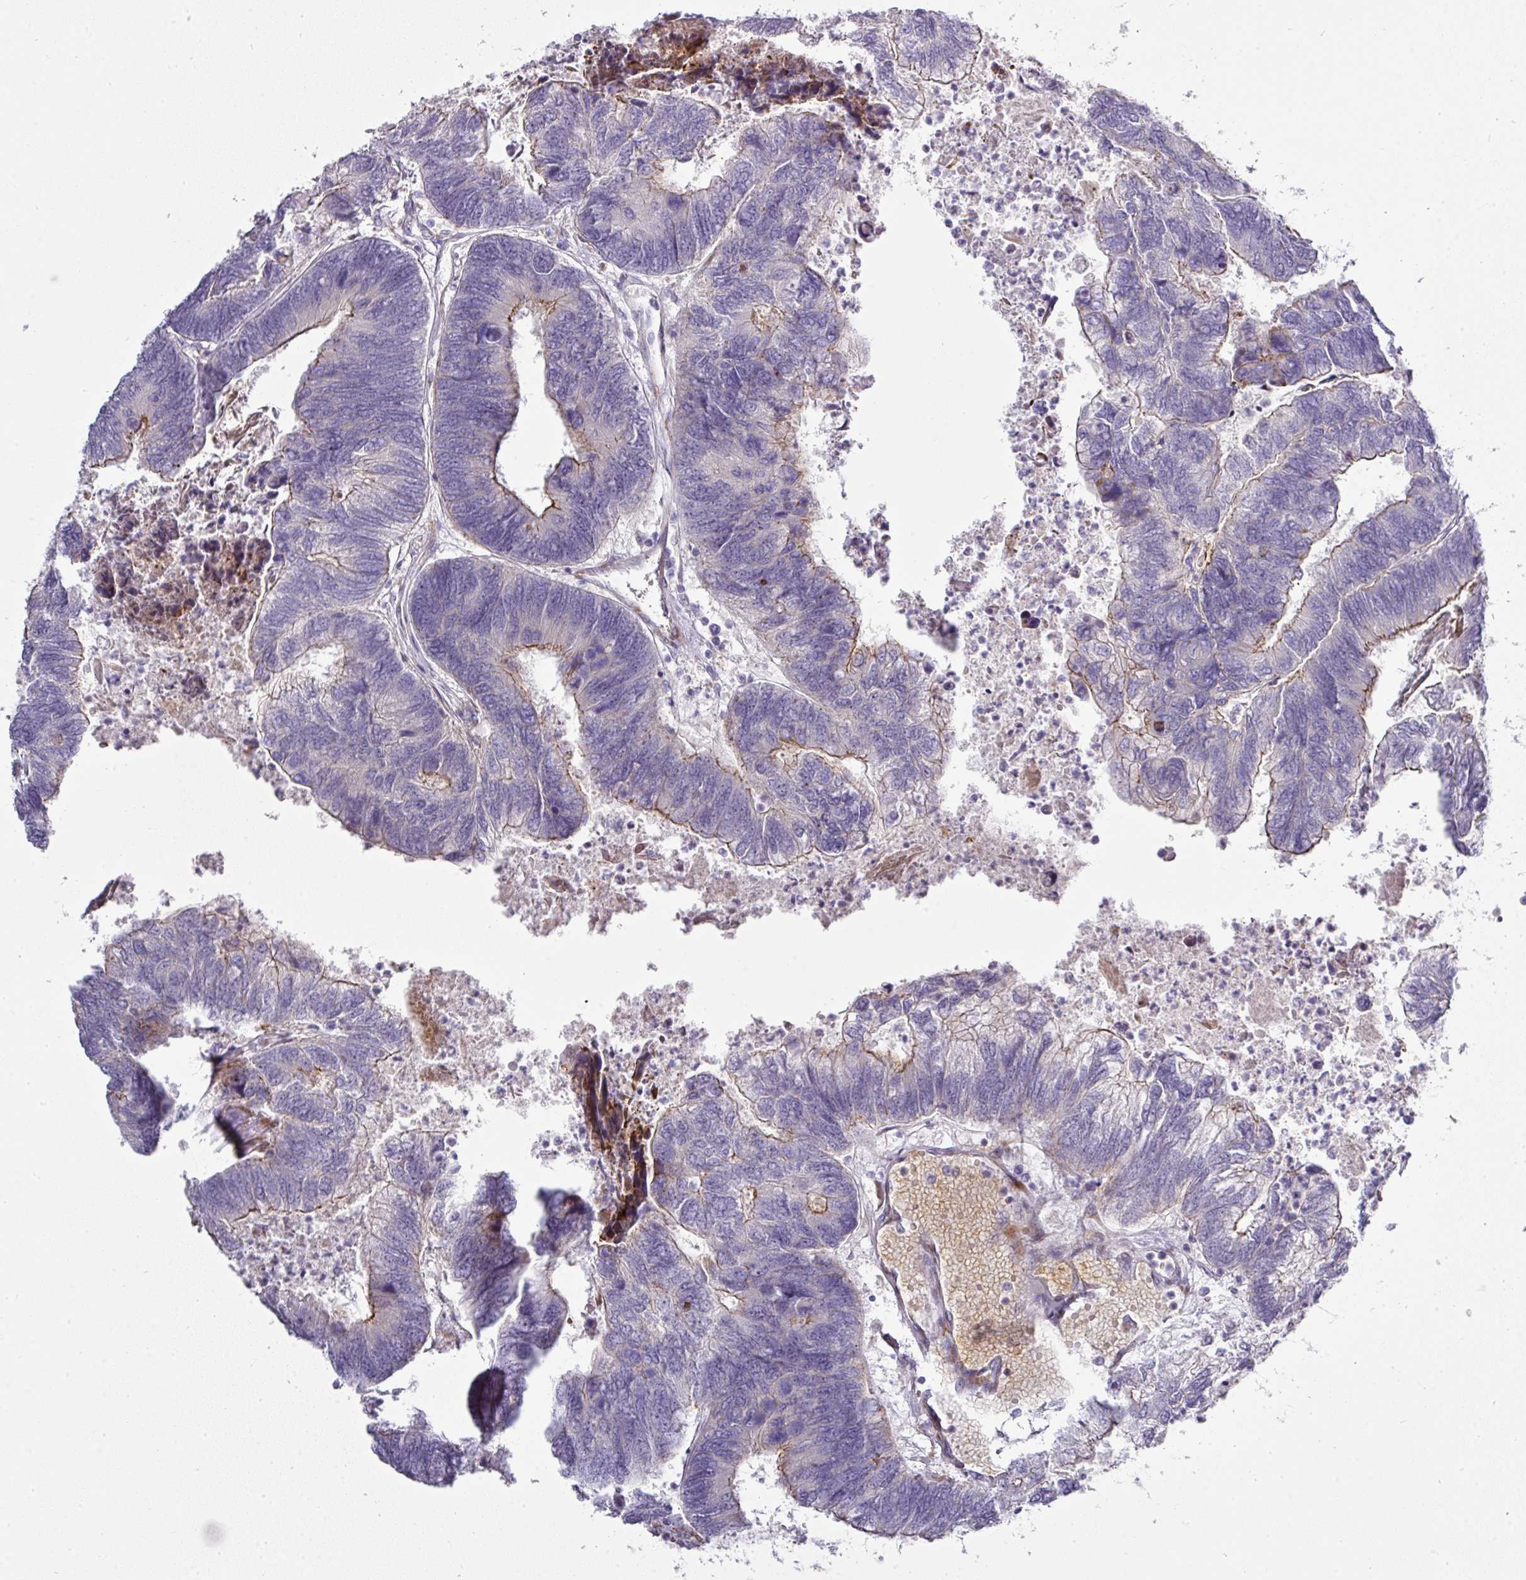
{"staining": {"intensity": "negative", "quantity": "none", "location": "none"}, "tissue": "colorectal cancer", "cell_type": "Tumor cells", "image_type": "cancer", "snomed": [{"axis": "morphology", "description": "Adenocarcinoma, NOS"}, {"axis": "topography", "description": "Colon"}], "caption": "This micrograph is of colorectal cancer (adenocarcinoma) stained with IHC to label a protein in brown with the nuclei are counter-stained blue. There is no staining in tumor cells.", "gene": "ATP6V1F", "patient": {"sex": "female", "age": 67}}